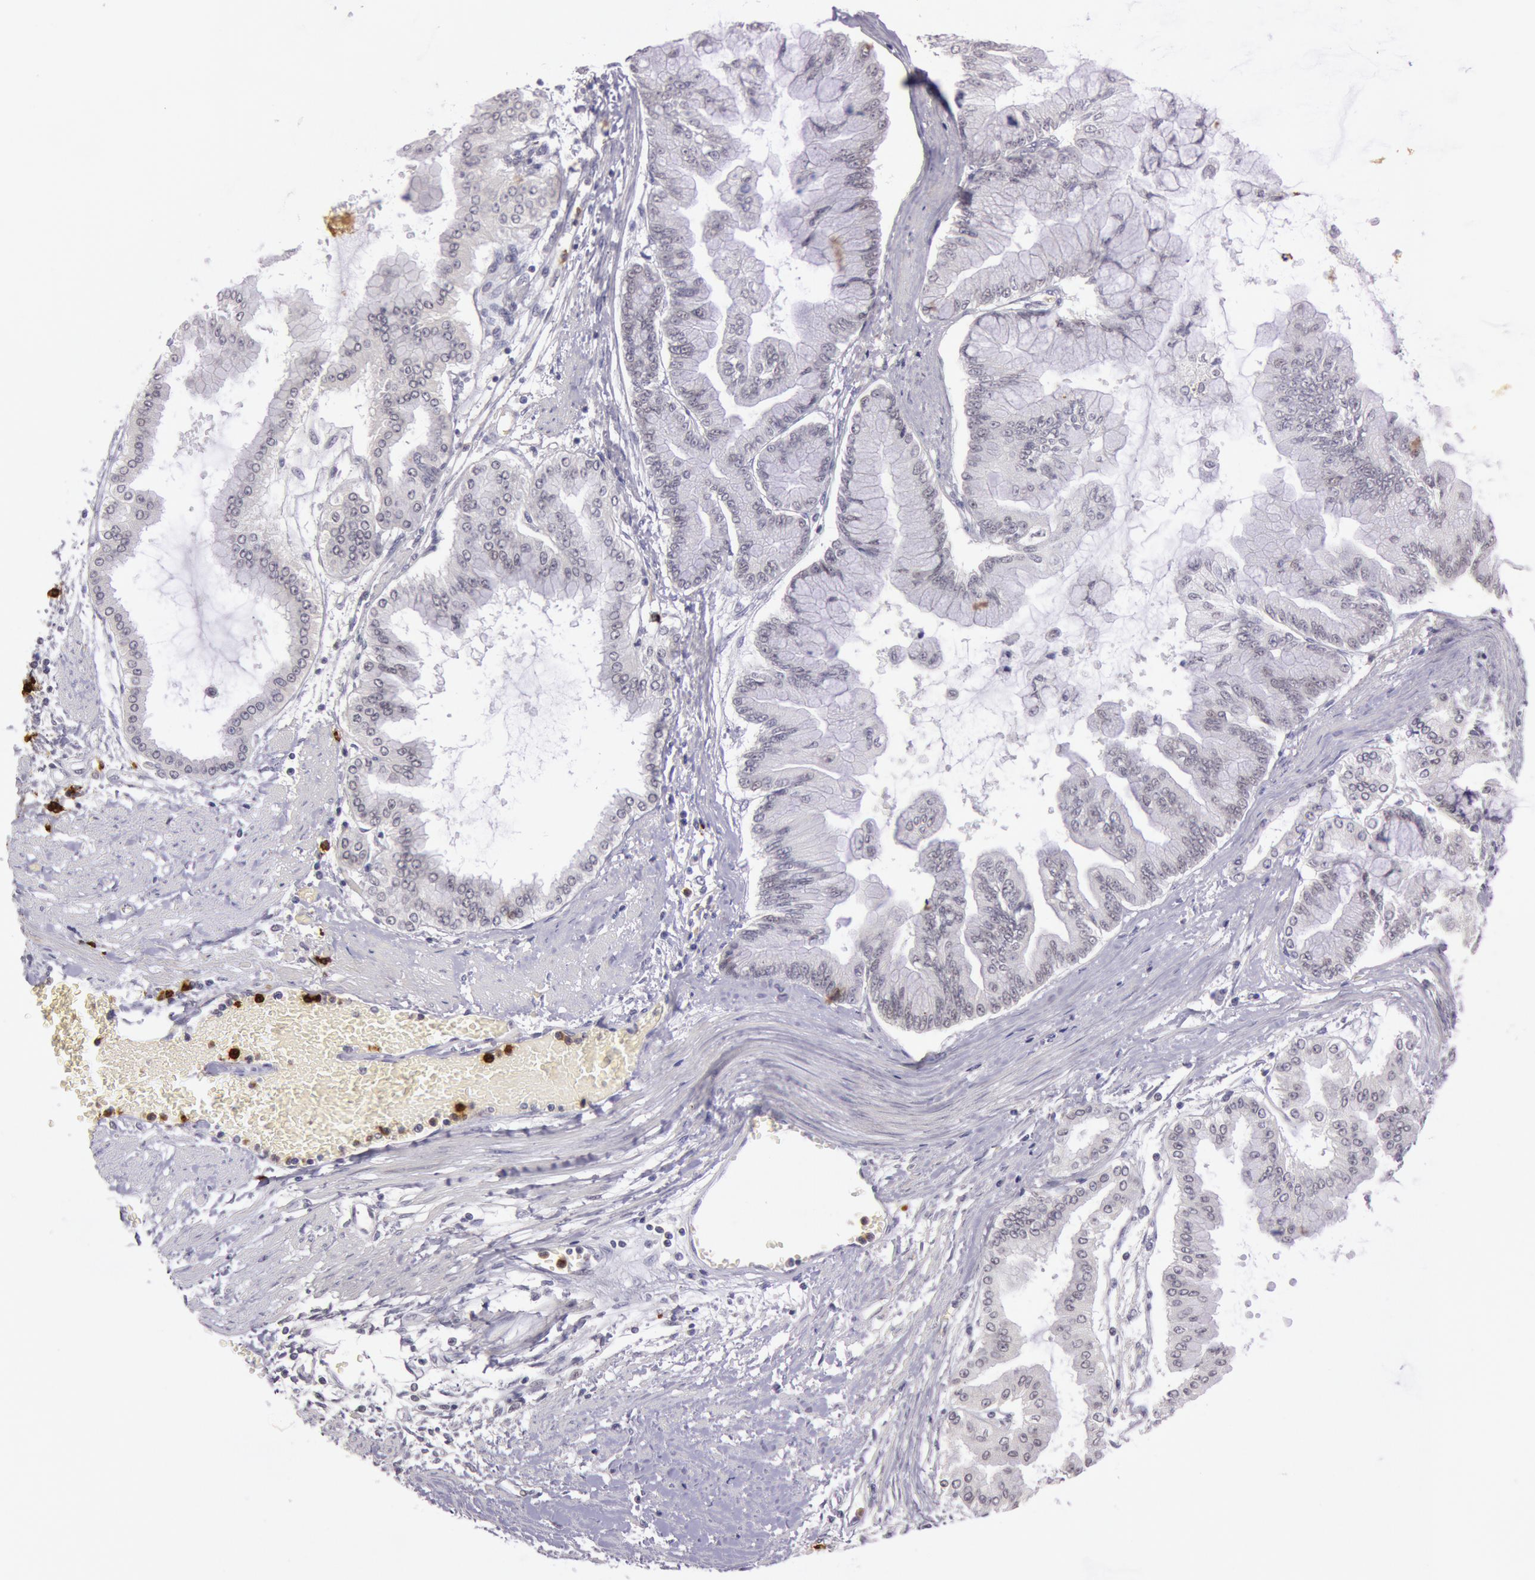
{"staining": {"intensity": "negative", "quantity": "none", "location": "none"}, "tissue": "liver cancer", "cell_type": "Tumor cells", "image_type": "cancer", "snomed": [{"axis": "morphology", "description": "Cholangiocarcinoma"}, {"axis": "topography", "description": "Liver"}], "caption": "Tumor cells are negative for protein expression in human liver cancer.", "gene": "KDM6A", "patient": {"sex": "female", "age": 79}}